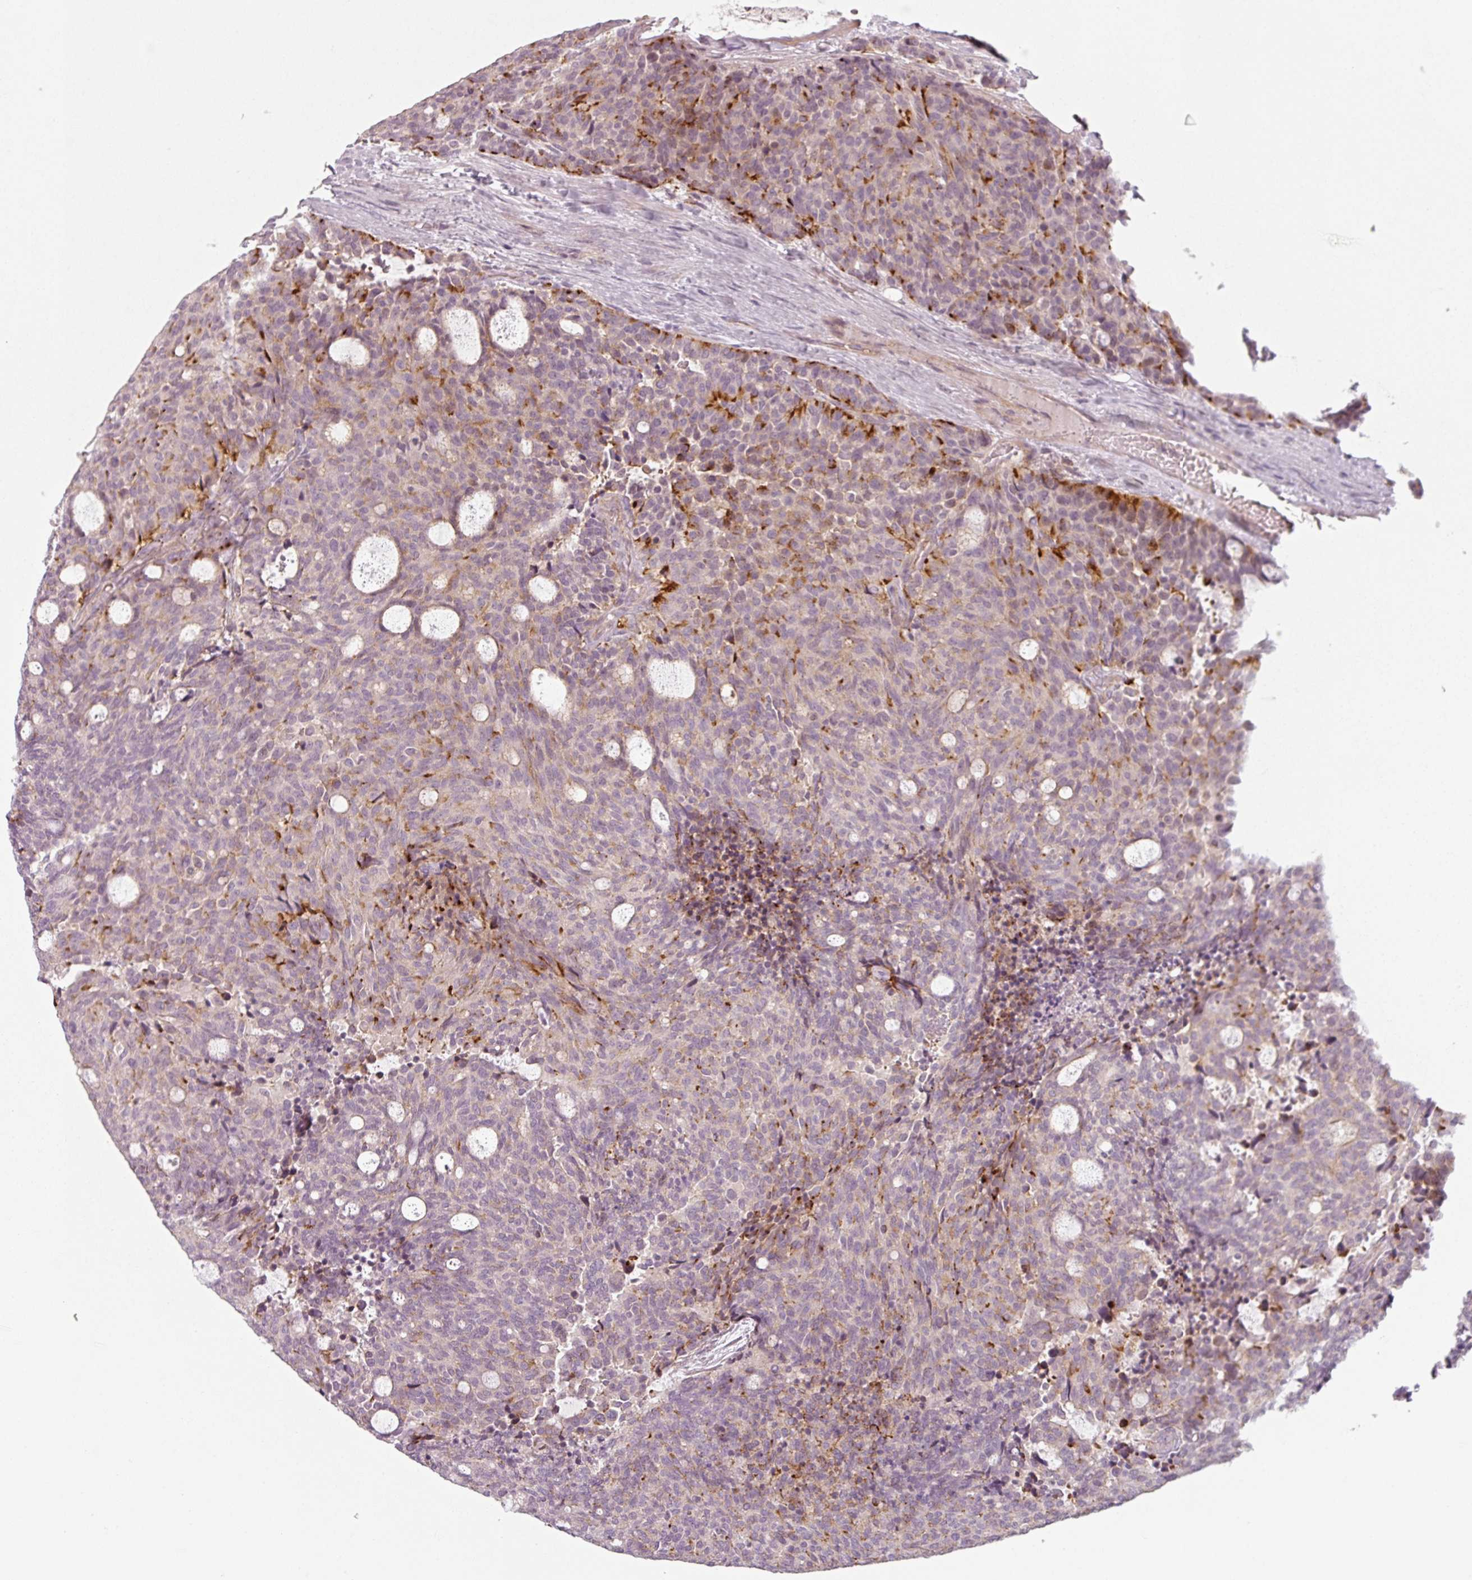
{"staining": {"intensity": "moderate", "quantity": "<25%", "location": "cytoplasmic/membranous"}, "tissue": "carcinoid", "cell_type": "Tumor cells", "image_type": "cancer", "snomed": [{"axis": "morphology", "description": "Carcinoid, malignant, NOS"}, {"axis": "topography", "description": "Pancreas"}], "caption": "Carcinoid (malignant) stained with immunohistochemistry reveals moderate cytoplasmic/membranous expression in about <25% of tumor cells.", "gene": "SLC16A9", "patient": {"sex": "female", "age": 54}}